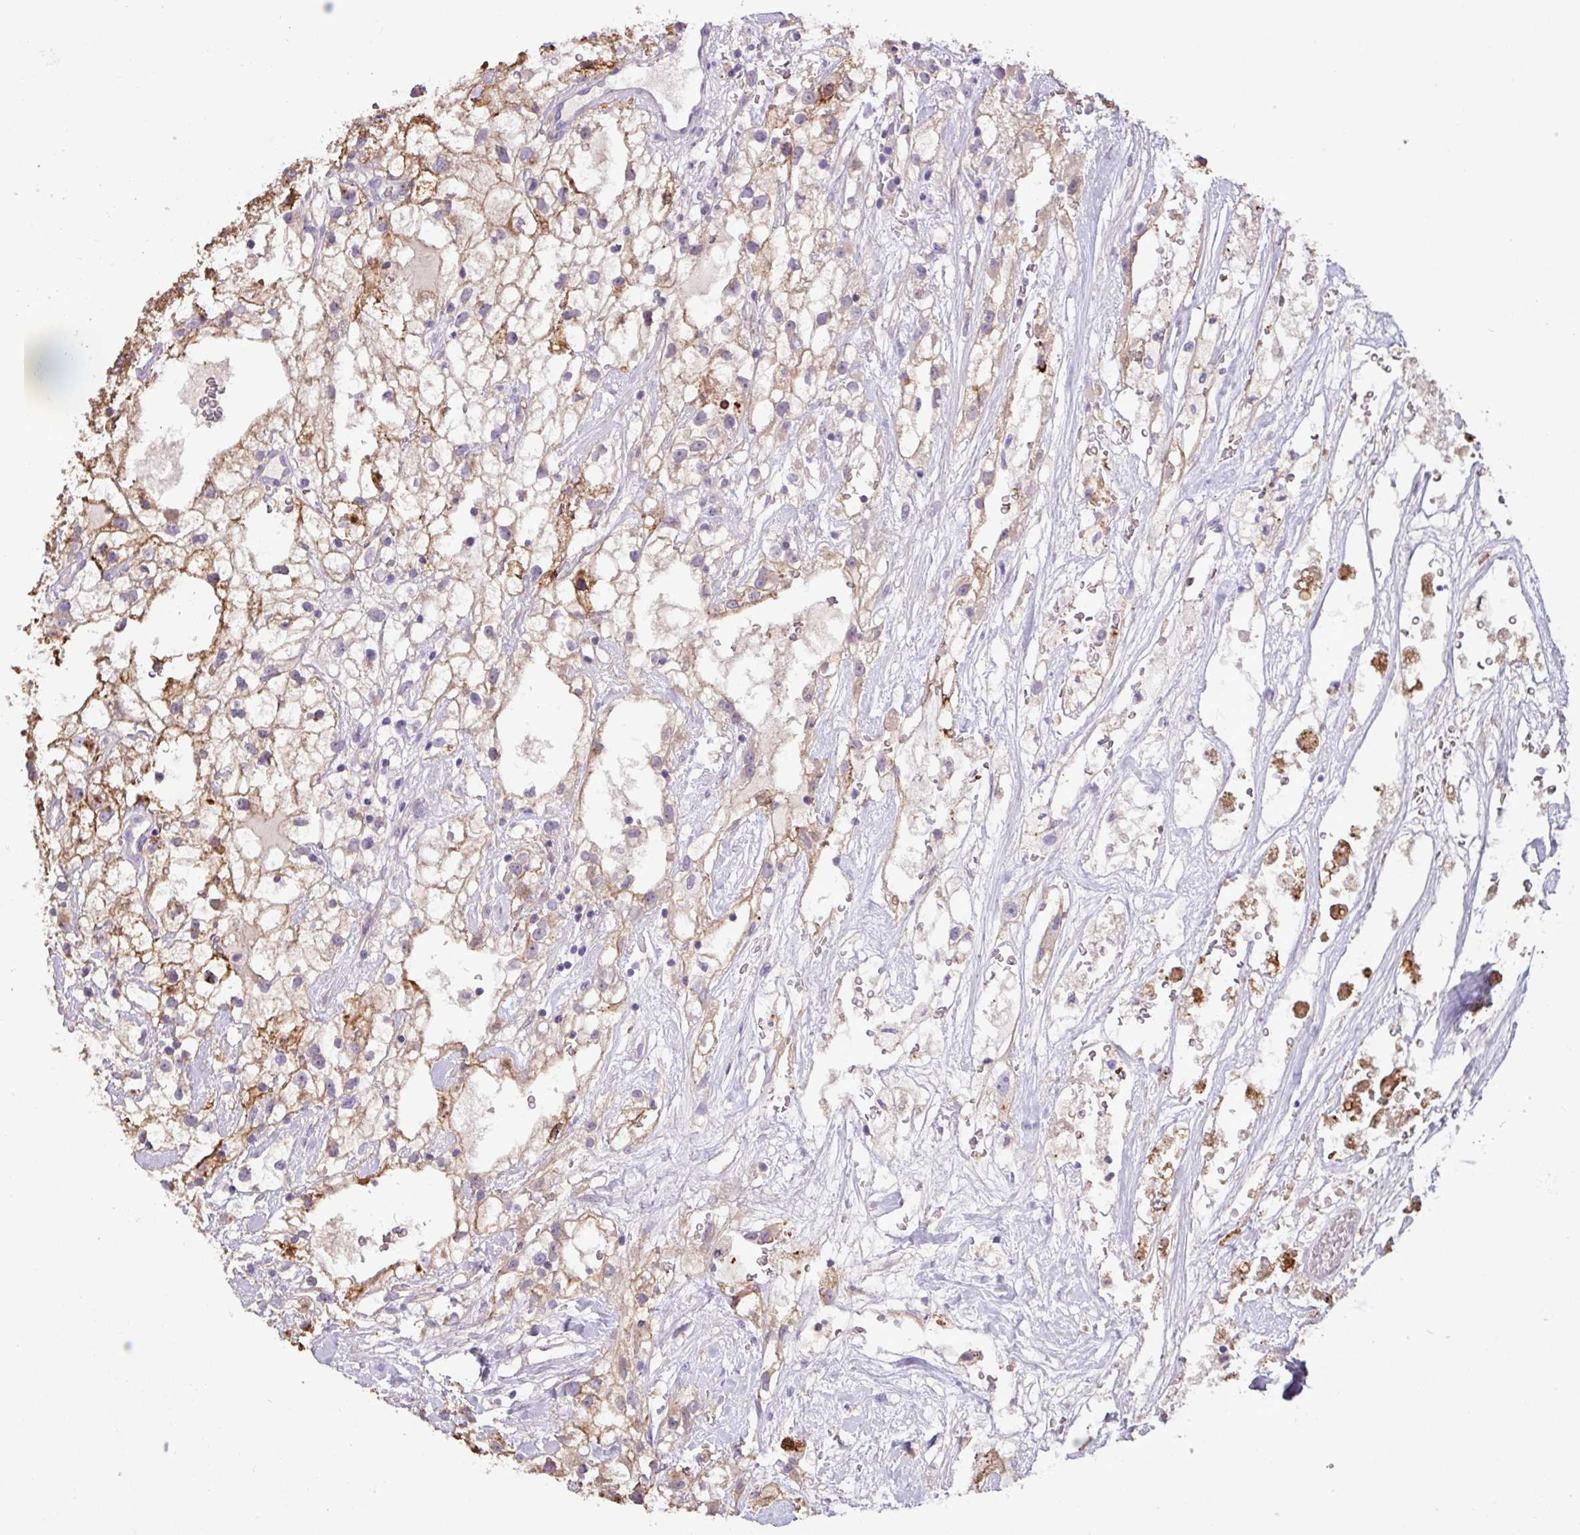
{"staining": {"intensity": "moderate", "quantity": ">75%", "location": "cytoplasmic/membranous"}, "tissue": "renal cancer", "cell_type": "Tumor cells", "image_type": "cancer", "snomed": [{"axis": "morphology", "description": "Adenocarcinoma, NOS"}, {"axis": "topography", "description": "Kidney"}], "caption": "A medium amount of moderate cytoplasmic/membranous staining is seen in approximately >75% of tumor cells in adenocarcinoma (renal) tissue.", "gene": "PNLDC1", "patient": {"sex": "male", "age": 59}}